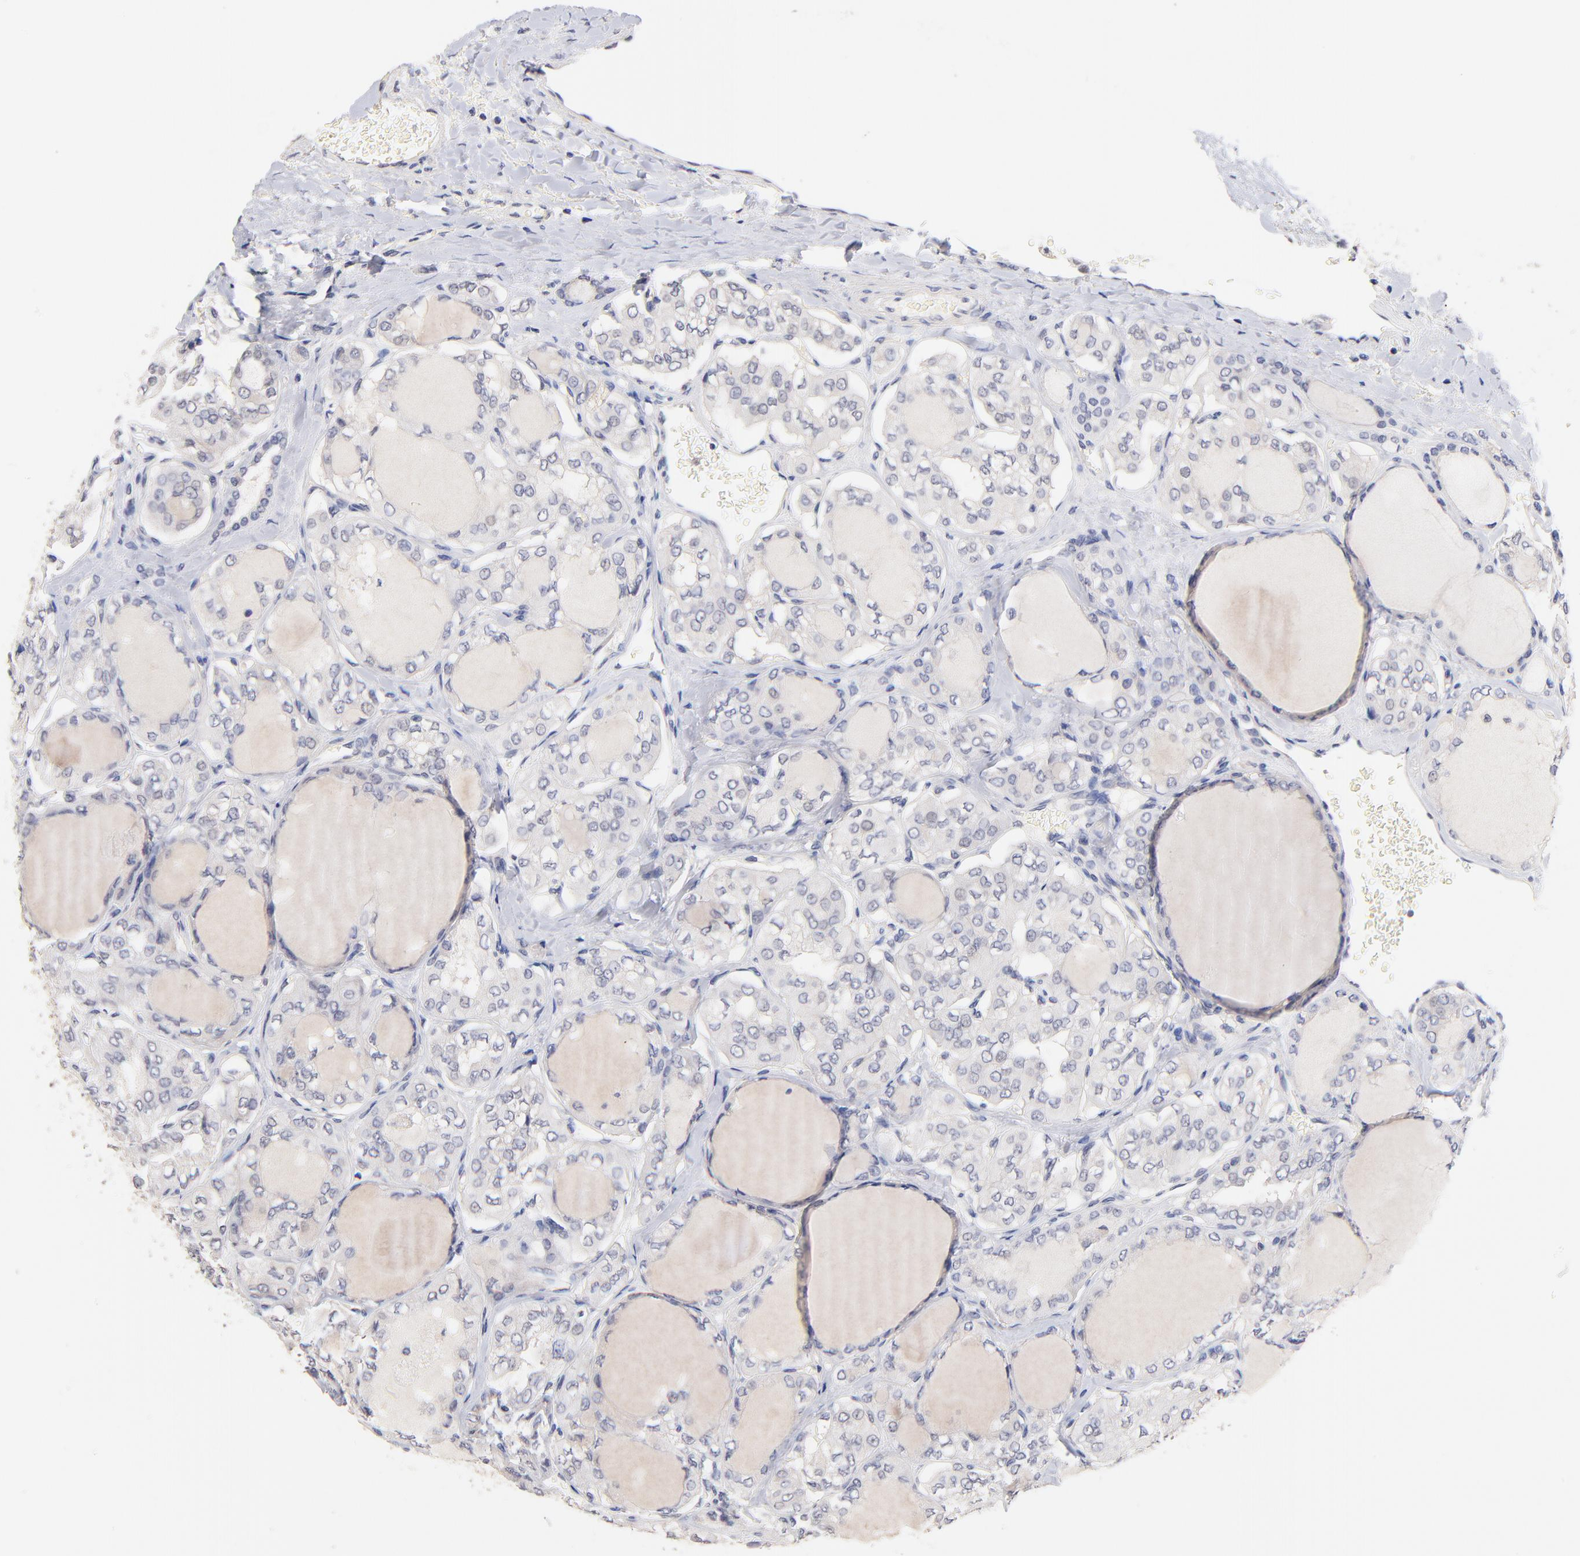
{"staining": {"intensity": "negative", "quantity": "none", "location": "none"}, "tissue": "thyroid cancer", "cell_type": "Tumor cells", "image_type": "cancer", "snomed": [{"axis": "morphology", "description": "Papillary adenocarcinoma, NOS"}, {"axis": "topography", "description": "Thyroid gland"}], "caption": "There is no significant positivity in tumor cells of thyroid papillary adenocarcinoma.", "gene": "RIBC2", "patient": {"sex": "male", "age": 20}}